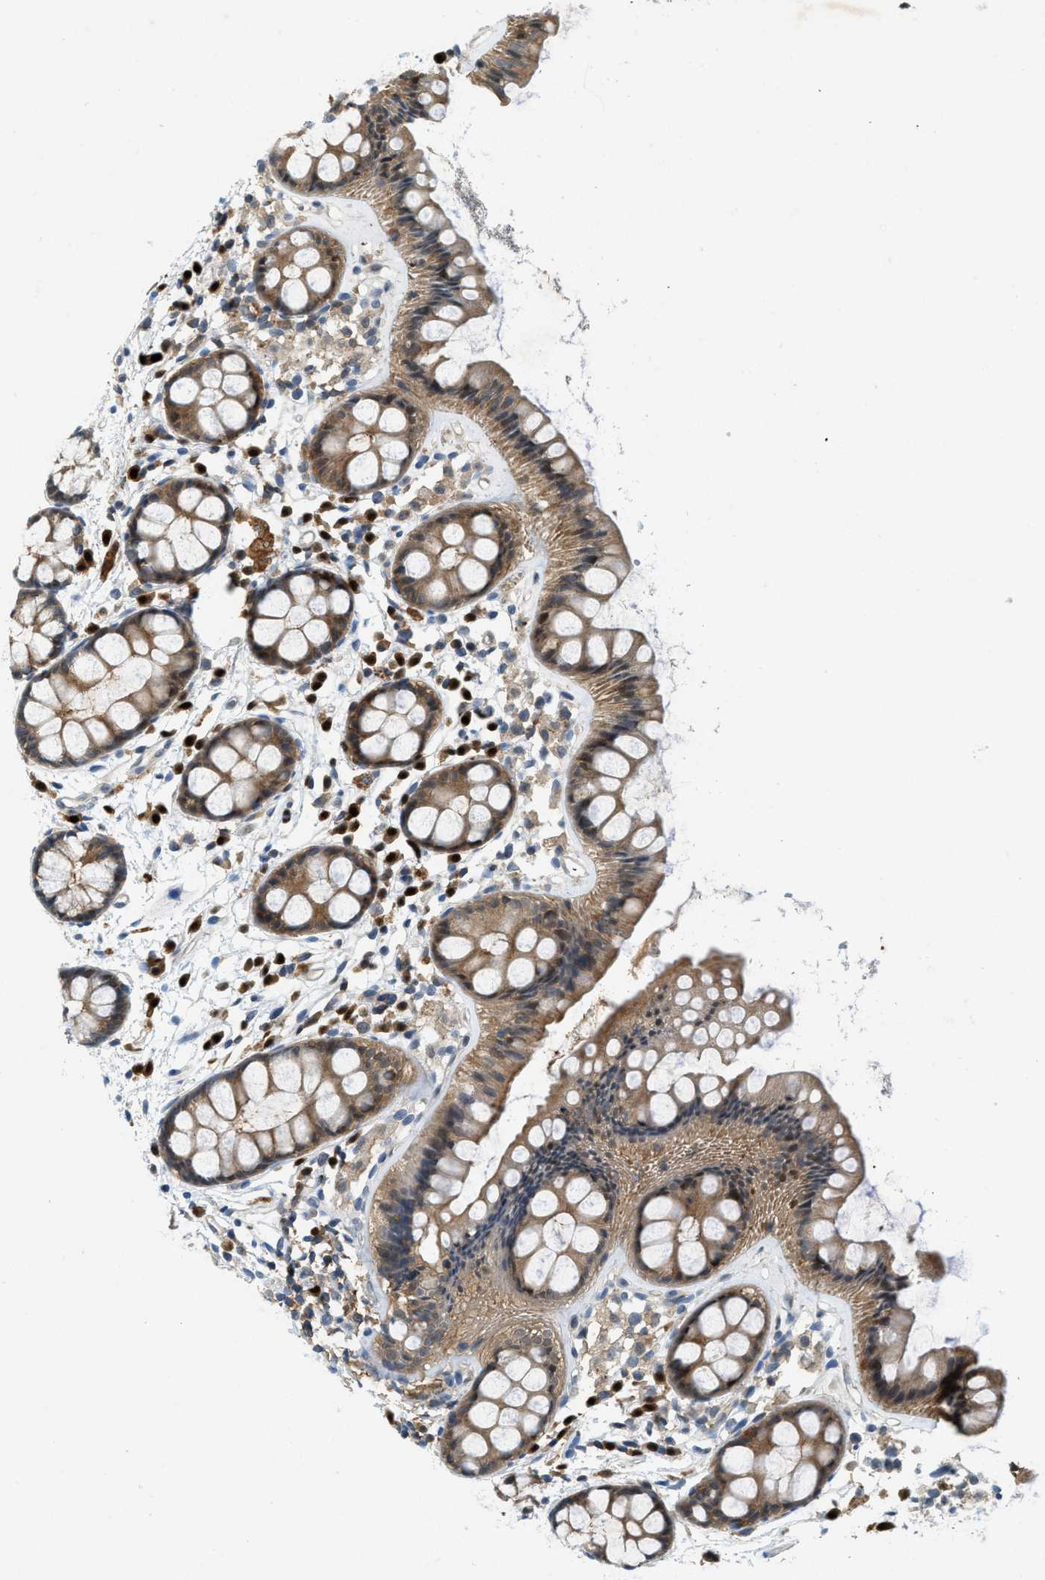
{"staining": {"intensity": "moderate", "quantity": ">75%", "location": "cytoplasmic/membranous"}, "tissue": "rectum", "cell_type": "Glandular cells", "image_type": "normal", "snomed": [{"axis": "morphology", "description": "Normal tissue, NOS"}, {"axis": "topography", "description": "Rectum"}], "caption": "This is an image of immunohistochemistry (IHC) staining of unremarkable rectum, which shows moderate positivity in the cytoplasmic/membranous of glandular cells.", "gene": "GMPPB", "patient": {"sex": "female", "age": 66}}